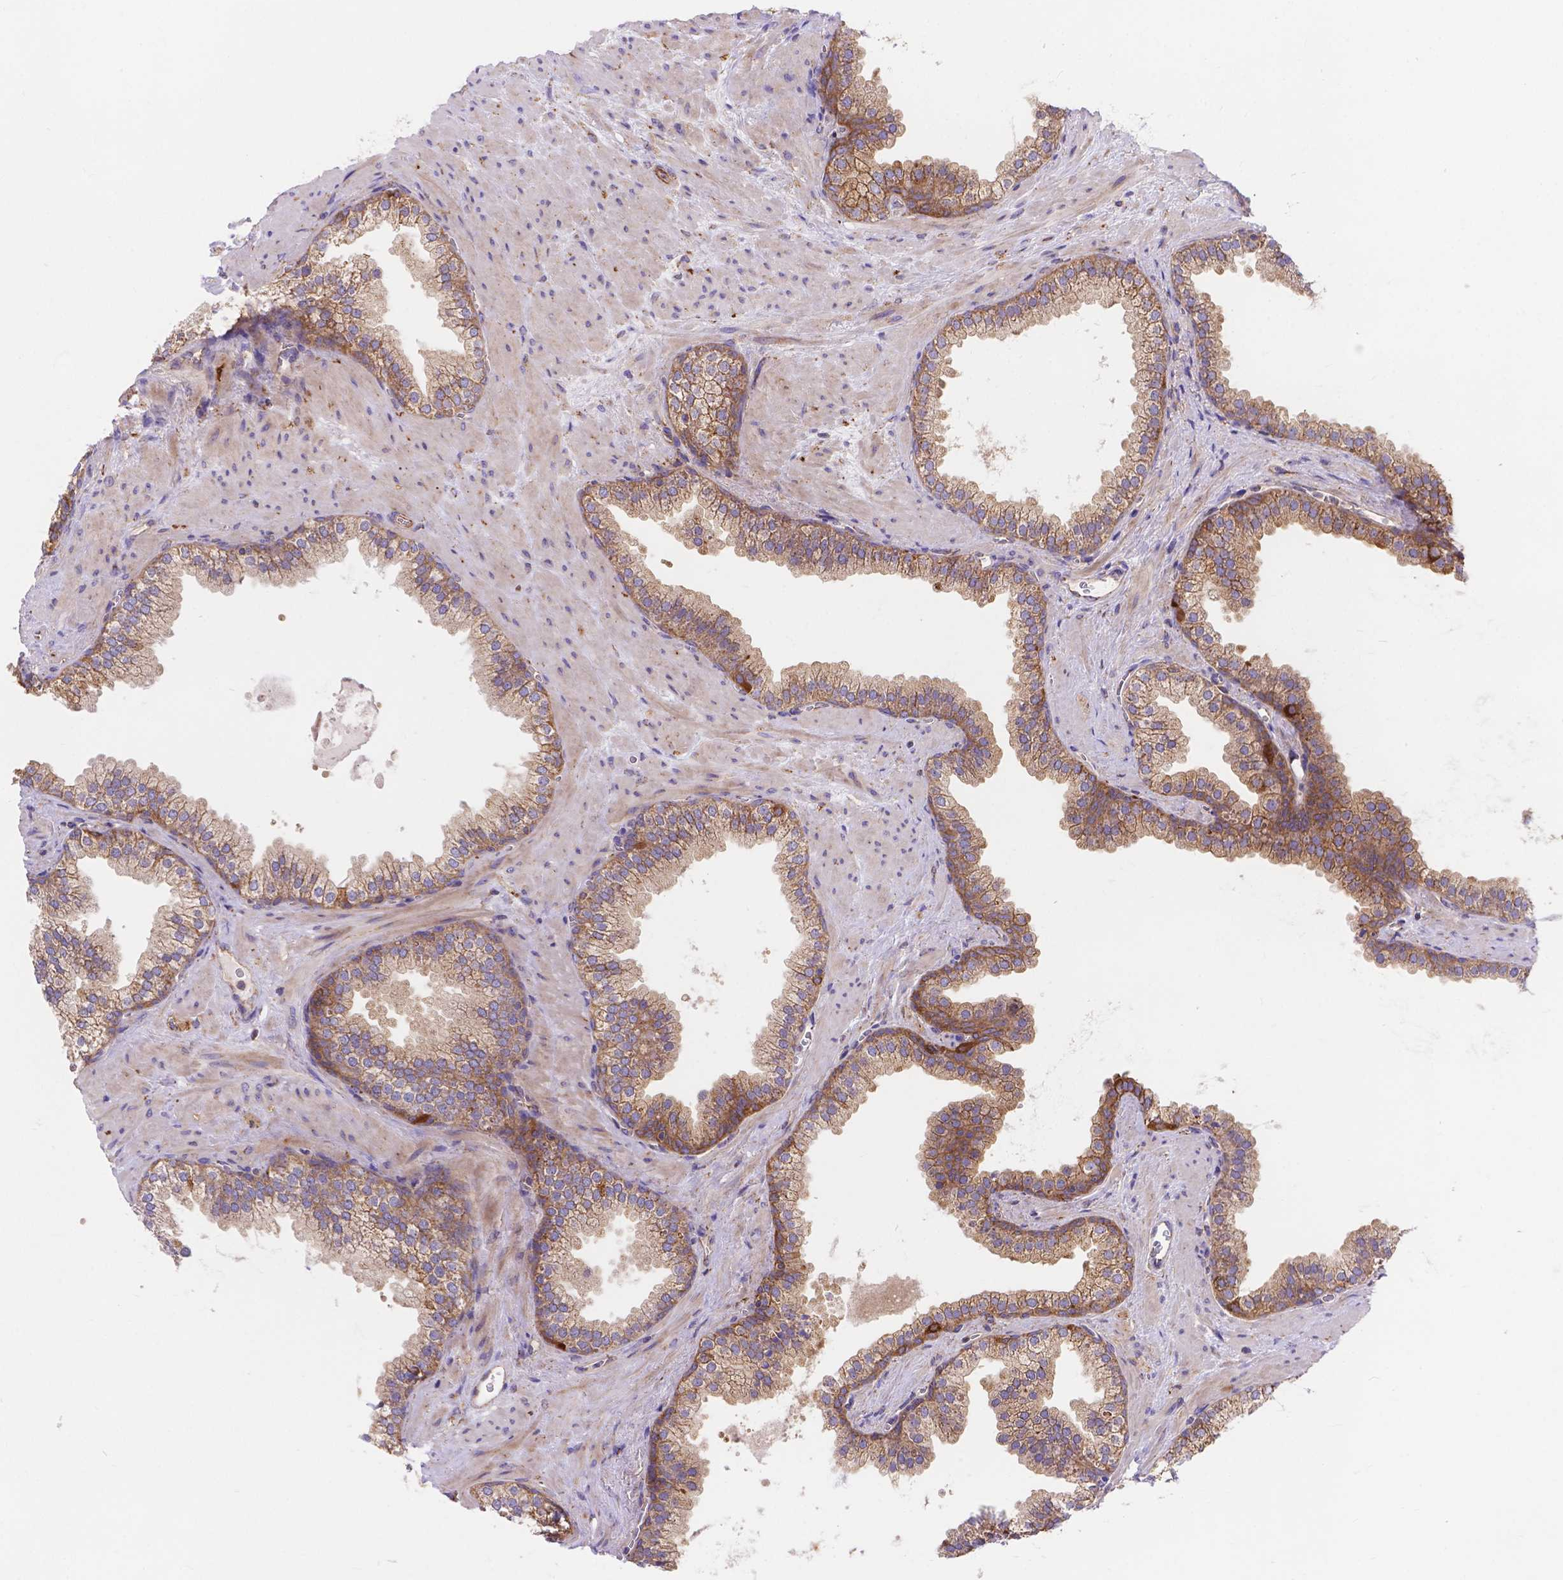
{"staining": {"intensity": "moderate", "quantity": "25%-75%", "location": "cytoplasmic/membranous"}, "tissue": "prostate", "cell_type": "Glandular cells", "image_type": "normal", "snomed": [{"axis": "morphology", "description": "Normal tissue, NOS"}, {"axis": "topography", "description": "Prostate"}], "caption": "Prostate stained for a protein reveals moderate cytoplasmic/membranous positivity in glandular cells.", "gene": "AK3", "patient": {"sex": "male", "age": 79}}